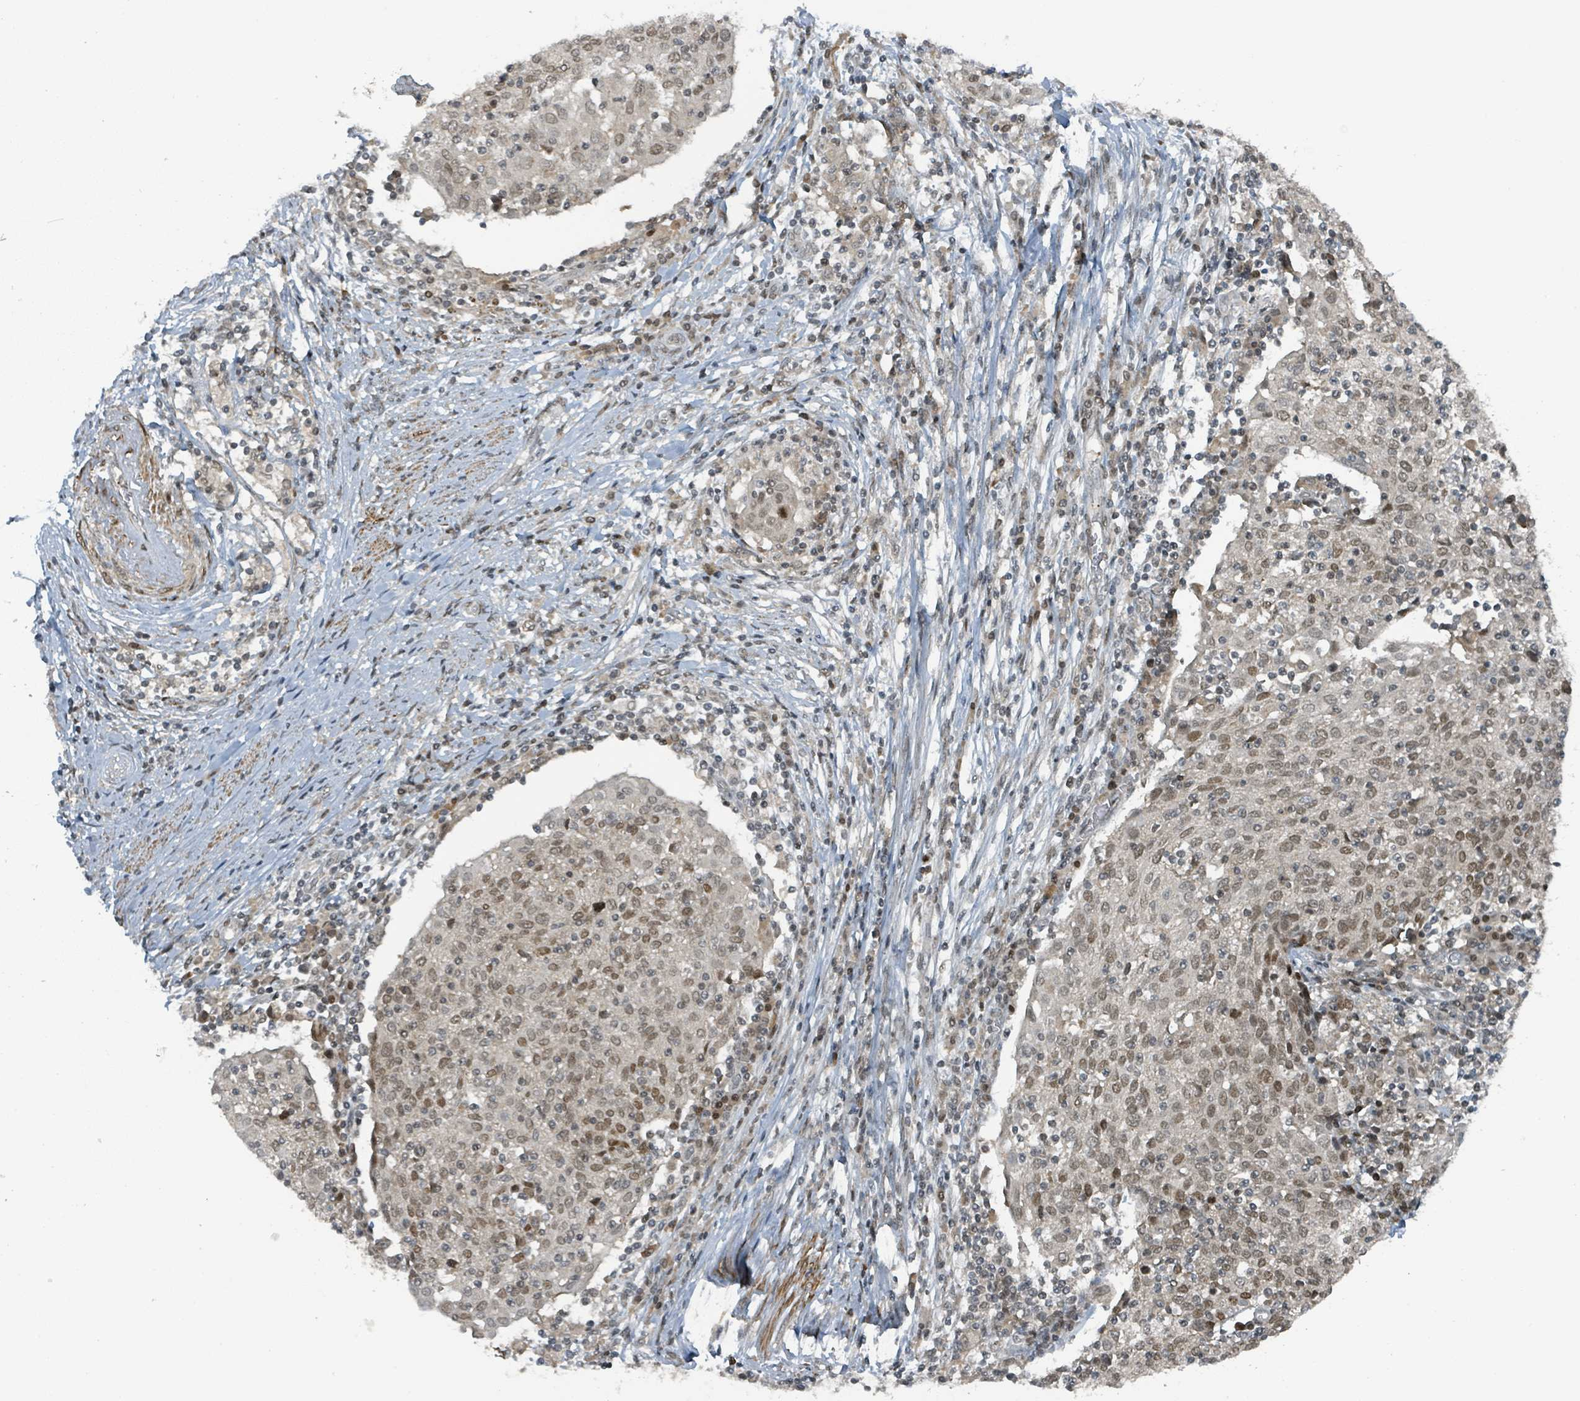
{"staining": {"intensity": "weak", "quantity": ">75%", "location": "nuclear"}, "tissue": "cervical cancer", "cell_type": "Tumor cells", "image_type": "cancer", "snomed": [{"axis": "morphology", "description": "Squamous cell carcinoma, NOS"}, {"axis": "topography", "description": "Cervix"}], "caption": "Weak nuclear protein positivity is identified in about >75% of tumor cells in cervical squamous cell carcinoma. (Brightfield microscopy of DAB IHC at high magnification).", "gene": "PHIP", "patient": {"sex": "female", "age": 52}}